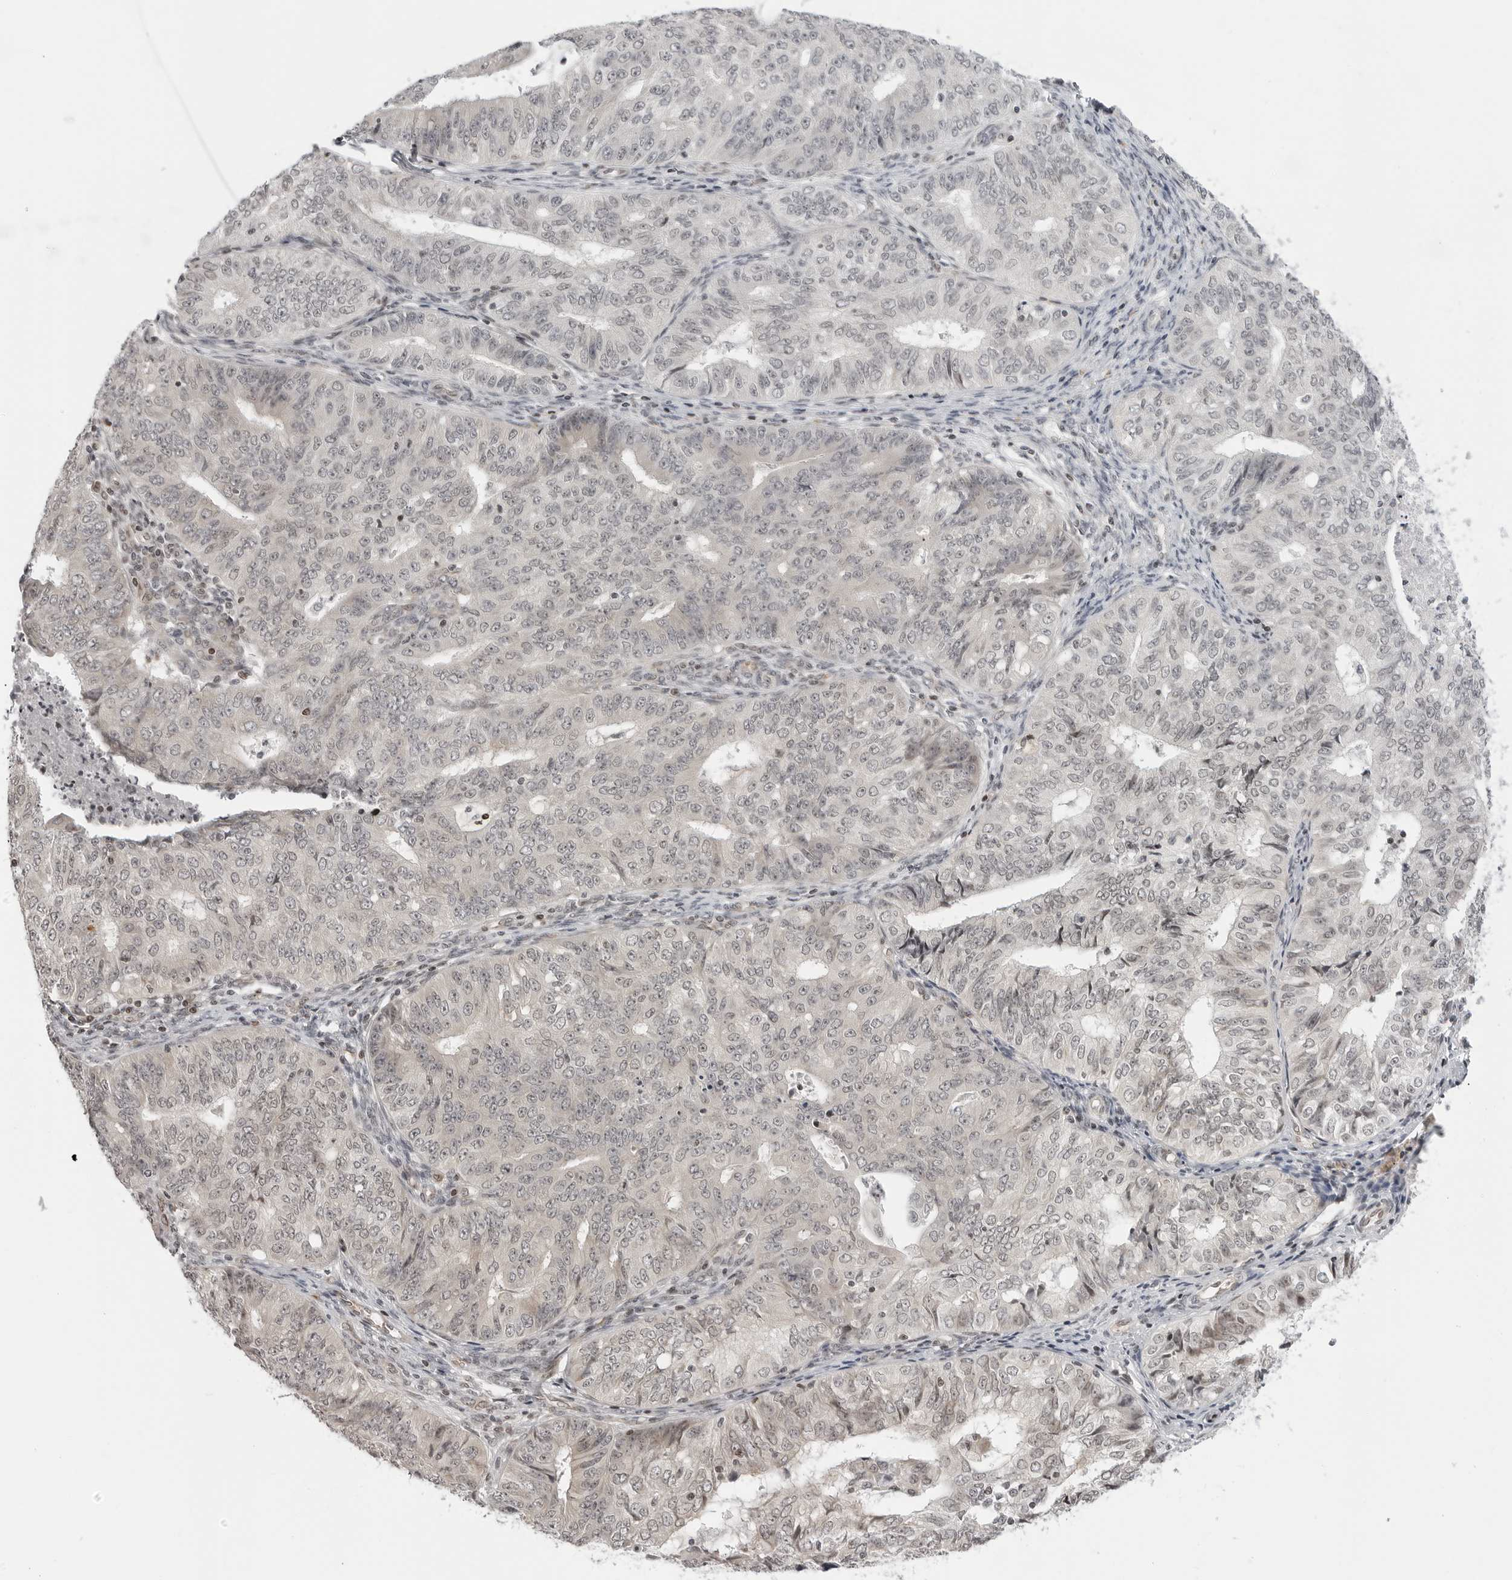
{"staining": {"intensity": "negative", "quantity": "none", "location": "none"}, "tissue": "endometrial cancer", "cell_type": "Tumor cells", "image_type": "cancer", "snomed": [{"axis": "morphology", "description": "Adenocarcinoma, NOS"}, {"axis": "topography", "description": "Endometrium"}], "caption": "High magnification brightfield microscopy of endometrial cancer (adenocarcinoma) stained with DAB (3,3'-diaminobenzidine) (brown) and counterstained with hematoxylin (blue): tumor cells show no significant expression.", "gene": "C8orf33", "patient": {"sex": "female", "age": 32}}